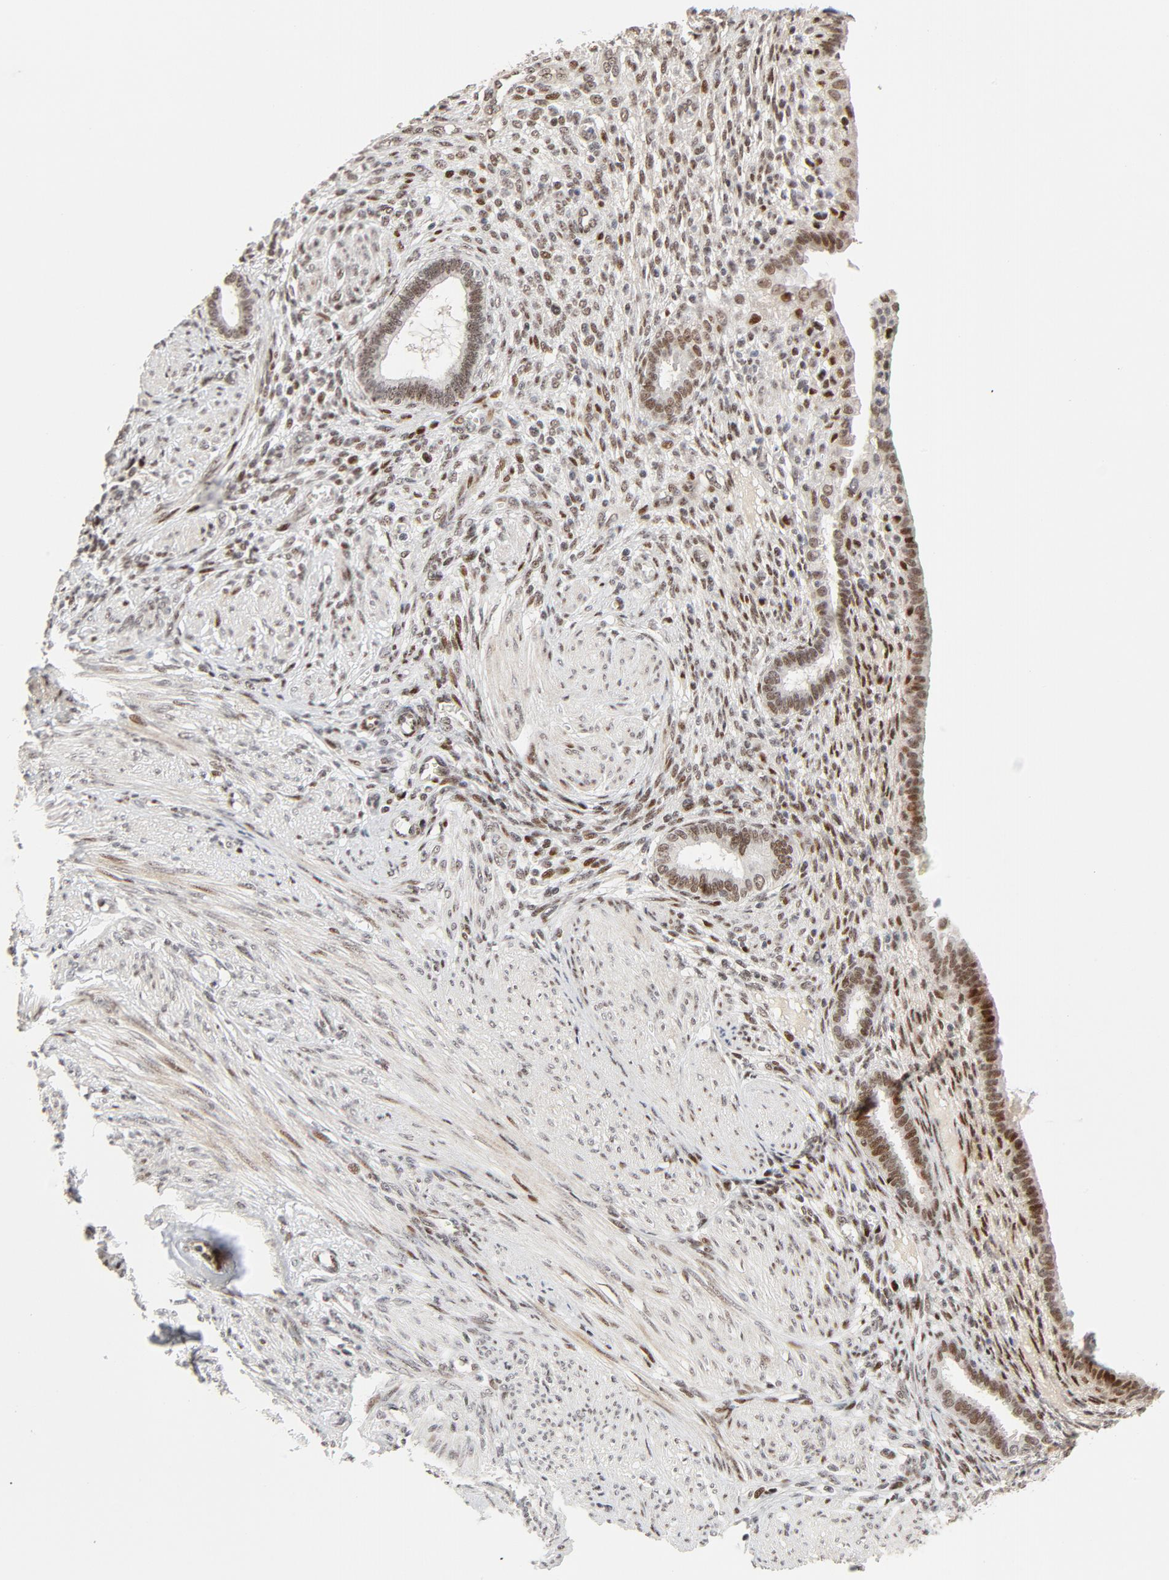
{"staining": {"intensity": "moderate", "quantity": ">75%", "location": "nuclear"}, "tissue": "endometrium", "cell_type": "Cells in endometrial stroma", "image_type": "normal", "snomed": [{"axis": "morphology", "description": "Normal tissue, NOS"}, {"axis": "topography", "description": "Endometrium"}], "caption": "Protein staining demonstrates moderate nuclear positivity in approximately >75% of cells in endometrial stroma in benign endometrium.", "gene": "GTF2I", "patient": {"sex": "female", "age": 72}}